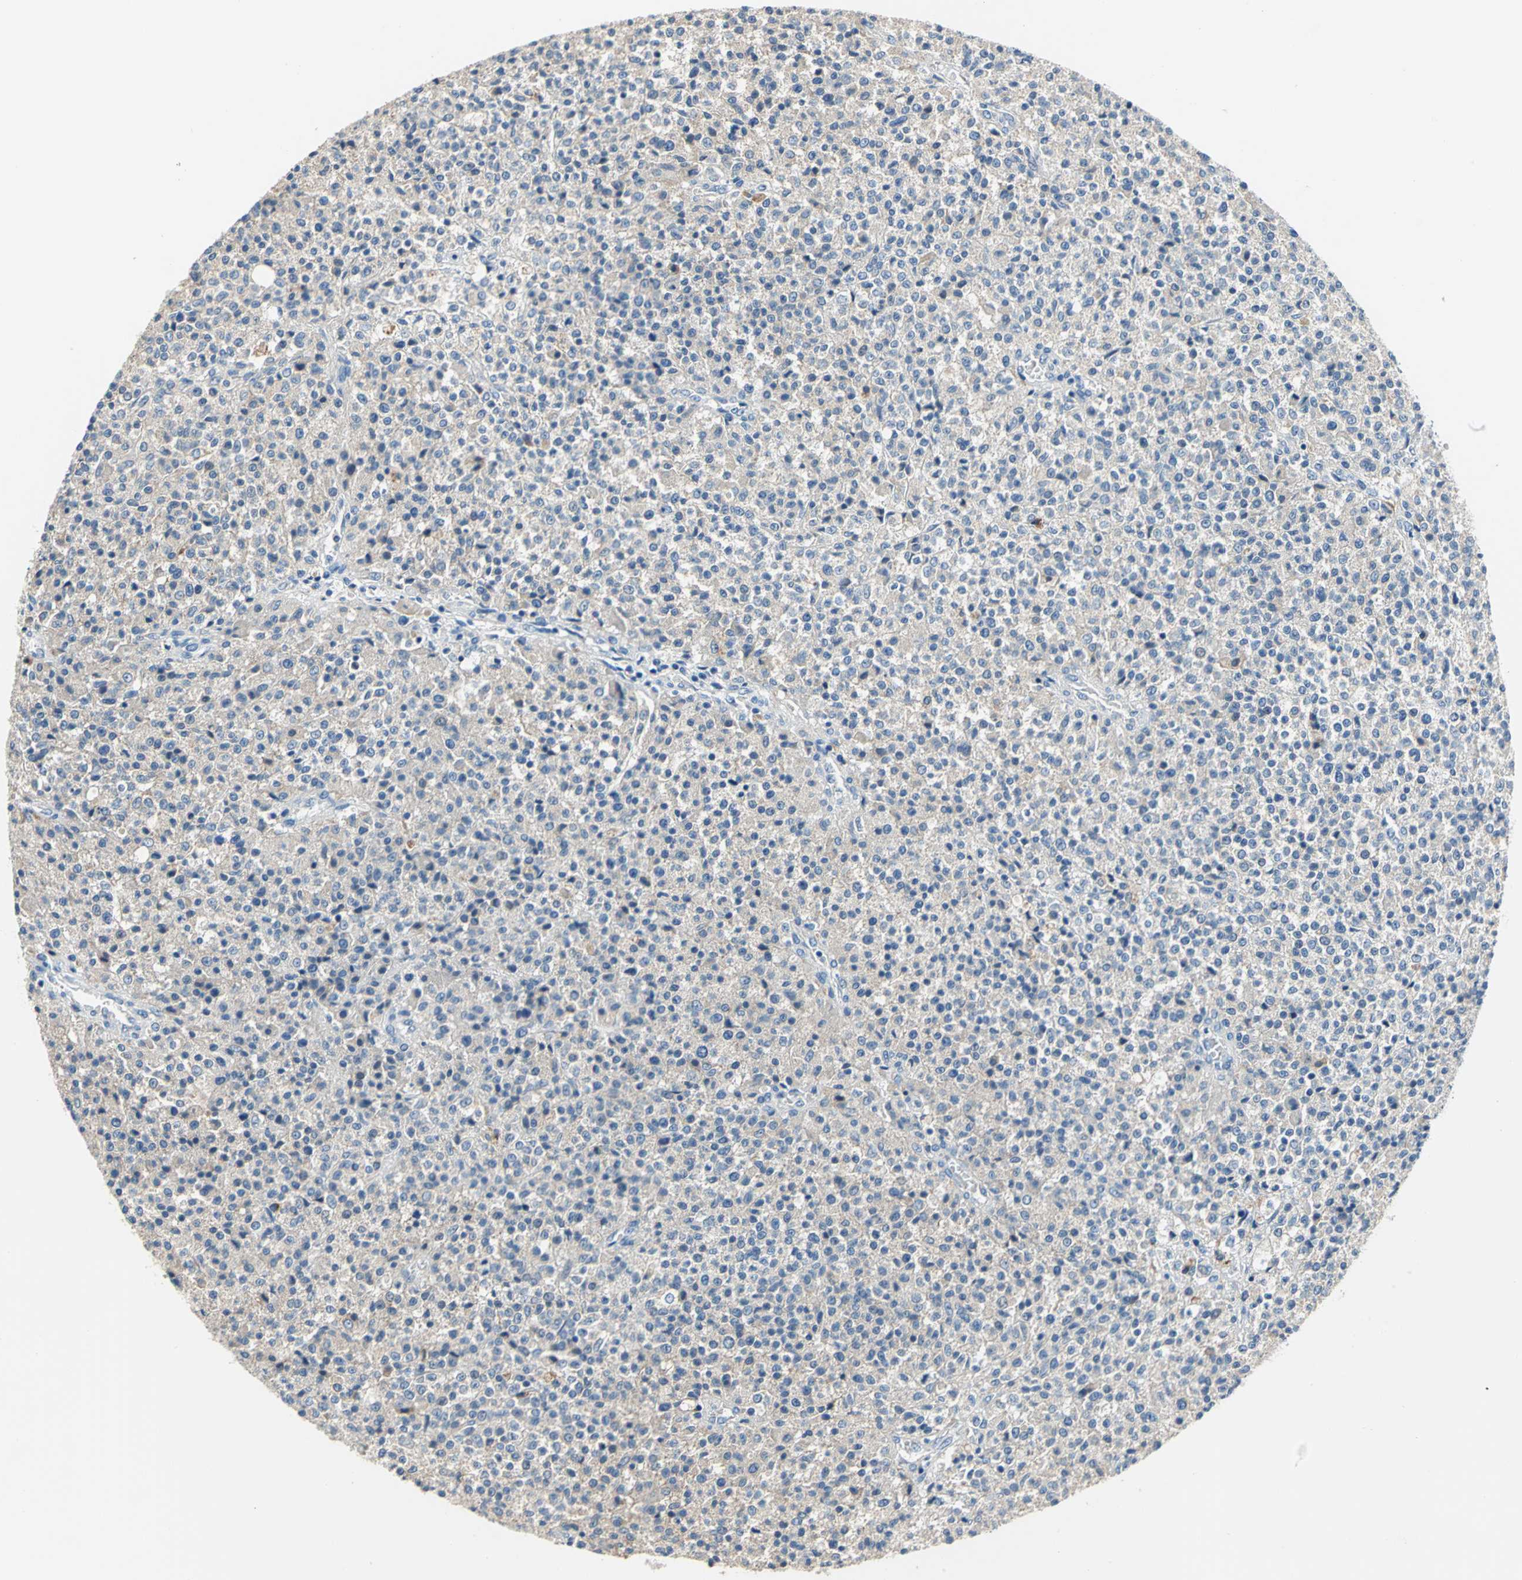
{"staining": {"intensity": "negative", "quantity": "none", "location": "none"}, "tissue": "testis cancer", "cell_type": "Tumor cells", "image_type": "cancer", "snomed": [{"axis": "morphology", "description": "Seminoma, NOS"}, {"axis": "topography", "description": "Testis"}], "caption": "A histopathology image of human testis cancer is negative for staining in tumor cells.", "gene": "RASD2", "patient": {"sex": "male", "age": 59}}